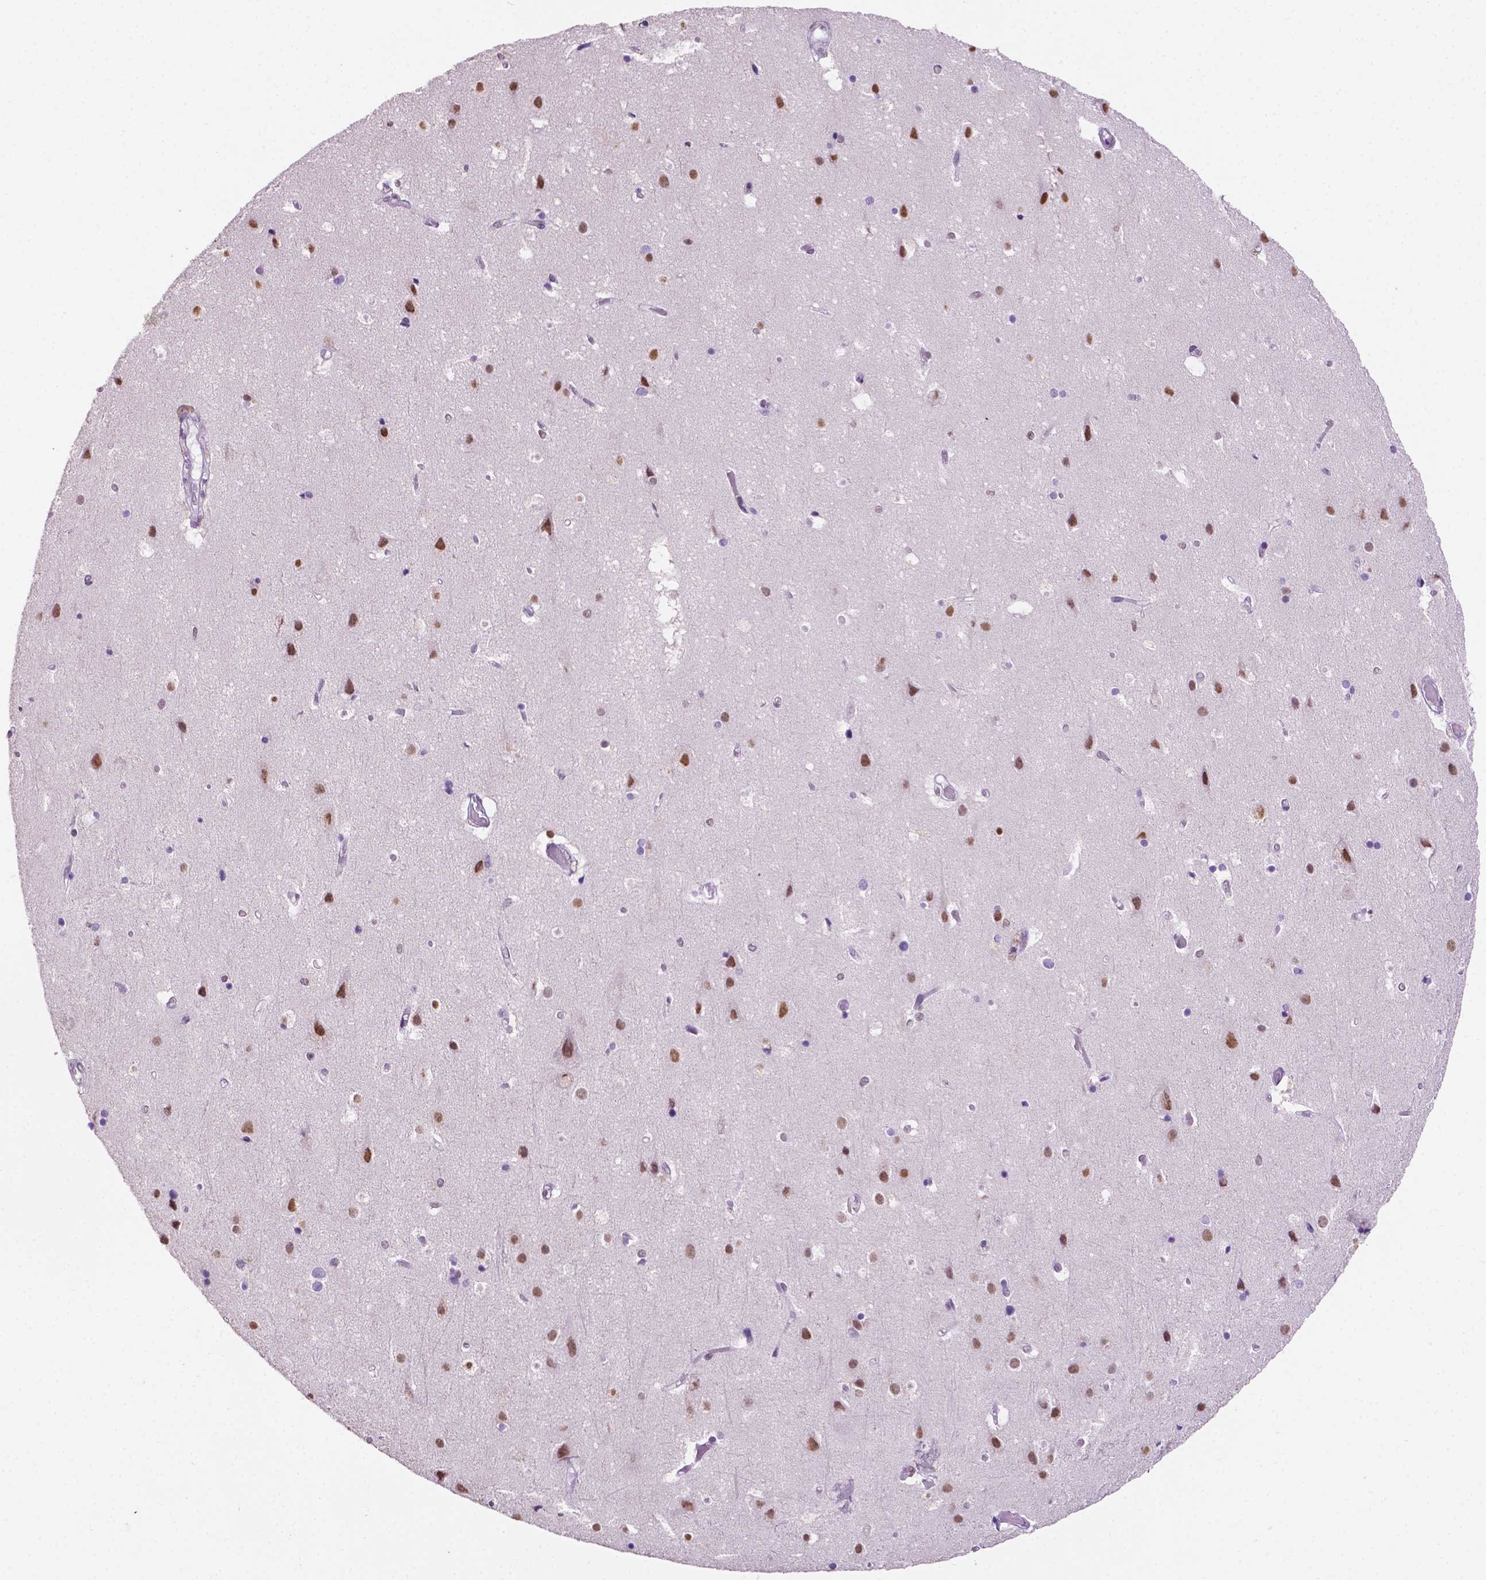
{"staining": {"intensity": "negative", "quantity": "none", "location": "none"}, "tissue": "cerebral cortex", "cell_type": "Endothelial cells", "image_type": "normal", "snomed": [{"axis": "morphology", "description": "Normal tissue, NOS"}, {"axis": "topography", "description": "Cerebral cortex"}], "caption": "Image shows no protein staining in endothelial cells of benign cerebral cortex.", "gene": "PTPN6", "patient": {"sex": "female", "age": 52}}